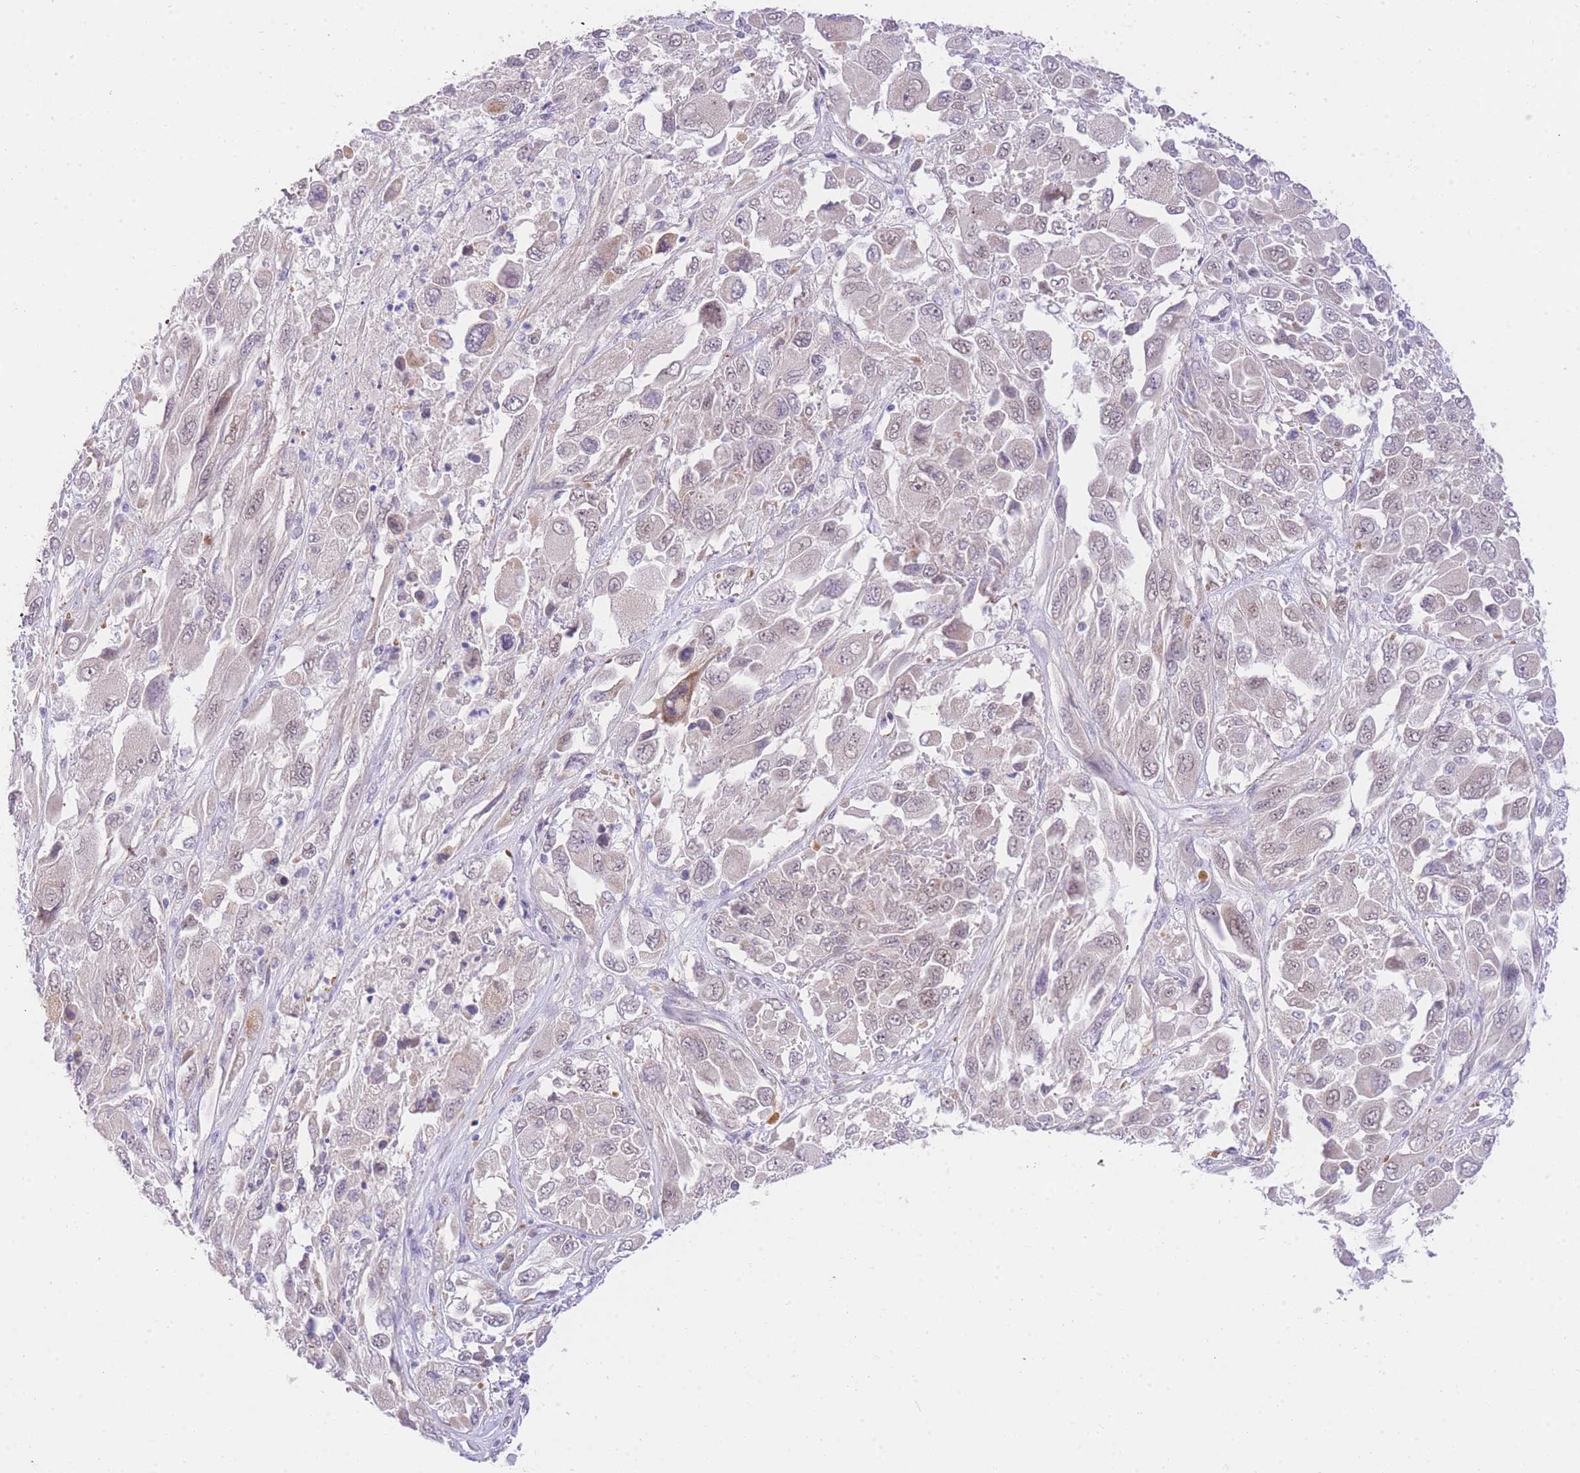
{"staining": {"intensity": "weak", "quantity": "25%-75%", "location": "nuclear"}, "tissue": "melanoma", "cell_type": "Tumor cells", "image_type": "cancer", "snomed": [{"axis": "morphology", "description": "Malignant melanoma, NOS"}, {"axis": "topography", "description": "Skin"}], "caption": "The immunohistochemical stain labels weak nuclear positivity in tumor cells of melanoma tissue.", "gene": "UBXN7", "patient": {"sex": "female", "age": 91}}